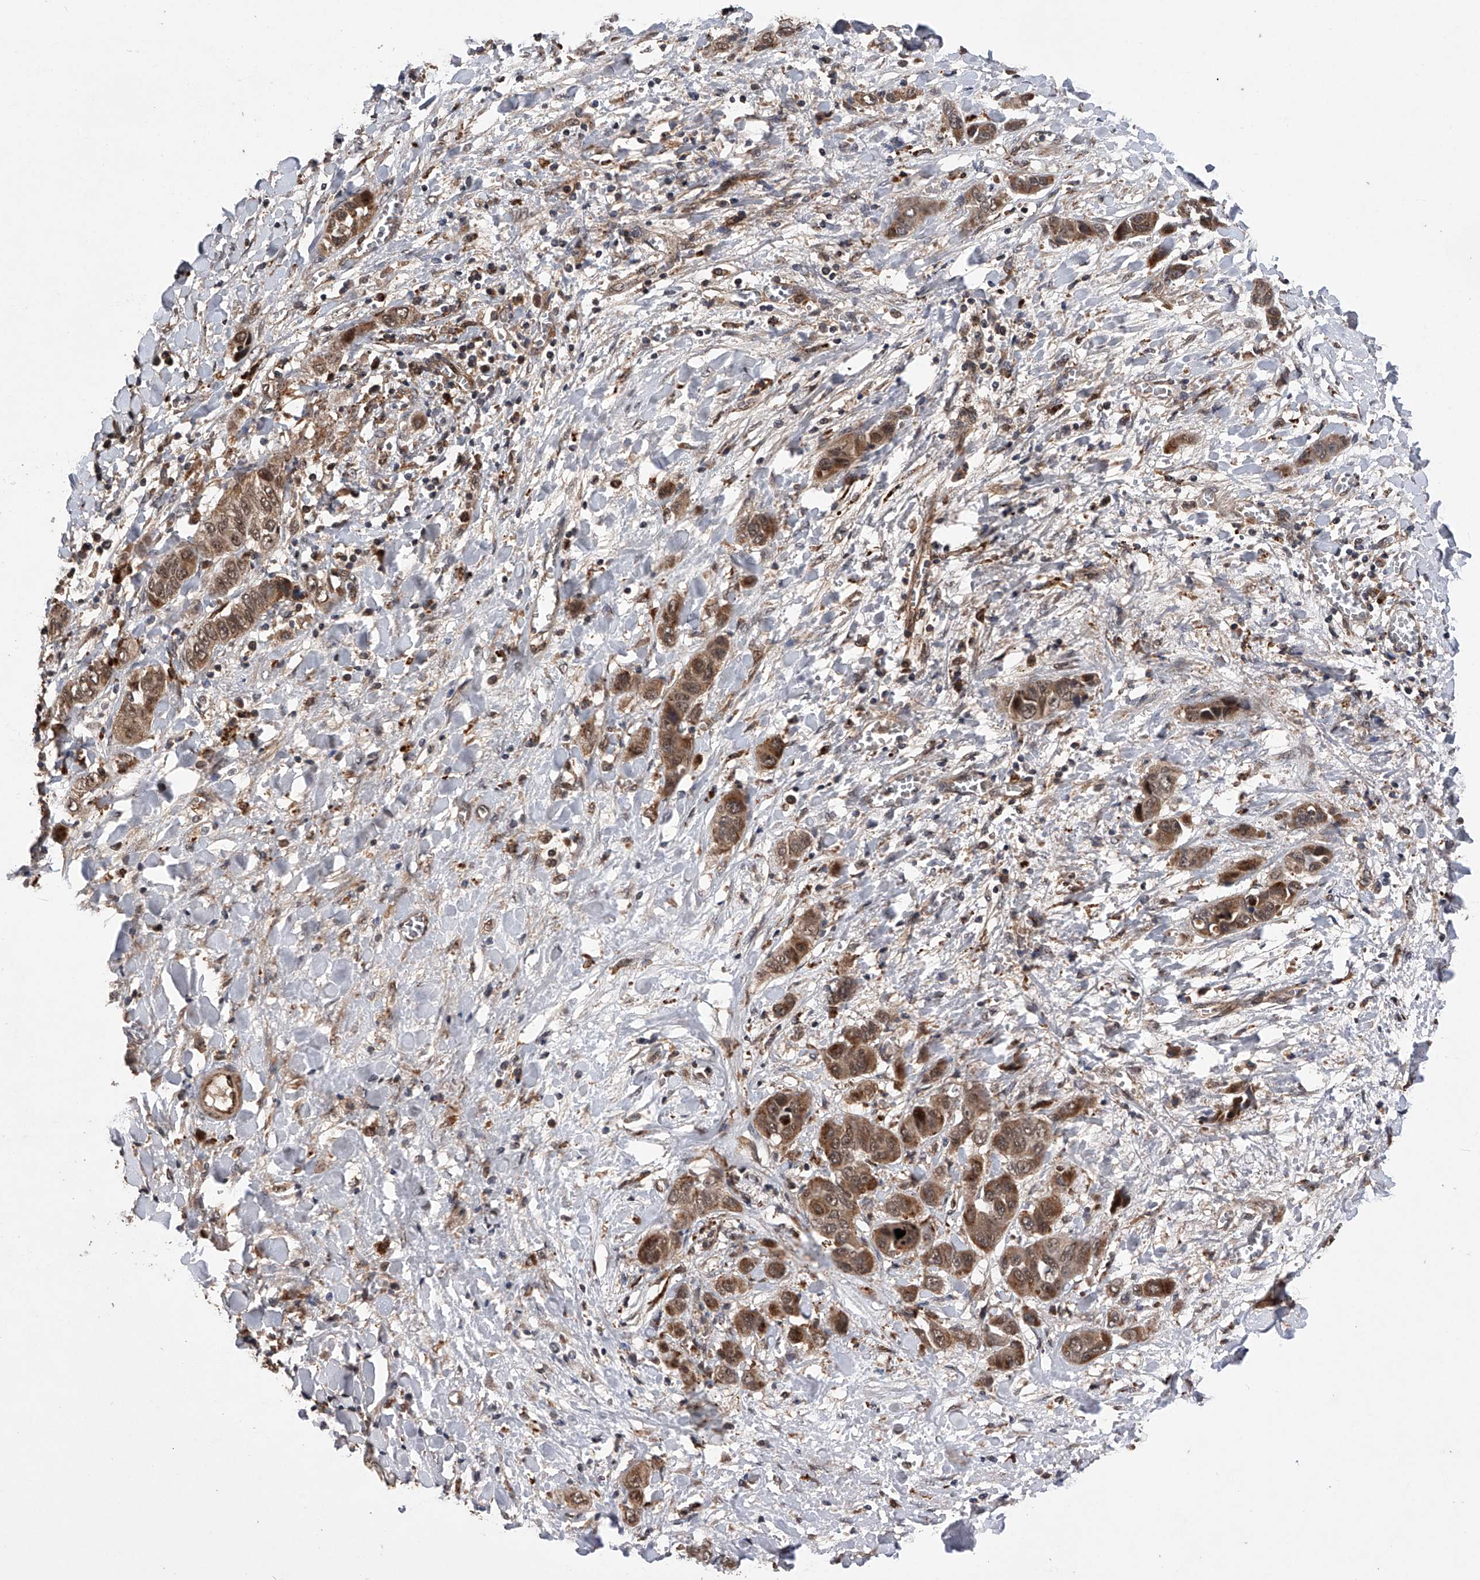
{"staining": {"intensity": "moderate", "quantity": ">75%", "location": "cytoplasmic/membranous,nuclear"}, "tissue": "liver cancer", "cell_type": "Tumor cells", "image_type": "cancer", "snomed": [{"axis": "morphology", "description": "Cholangiocarcinoma"}, {"axis": "topography", "description": "Liver"}], "caption": "A histopathology image of human liver cancer stained for a protein shows moderate cytoplasmic/membranous and nuclear brown staining in tumor cells.", "gene": "MAP3K11", "patient": {"sex": "female", "age": 52}}